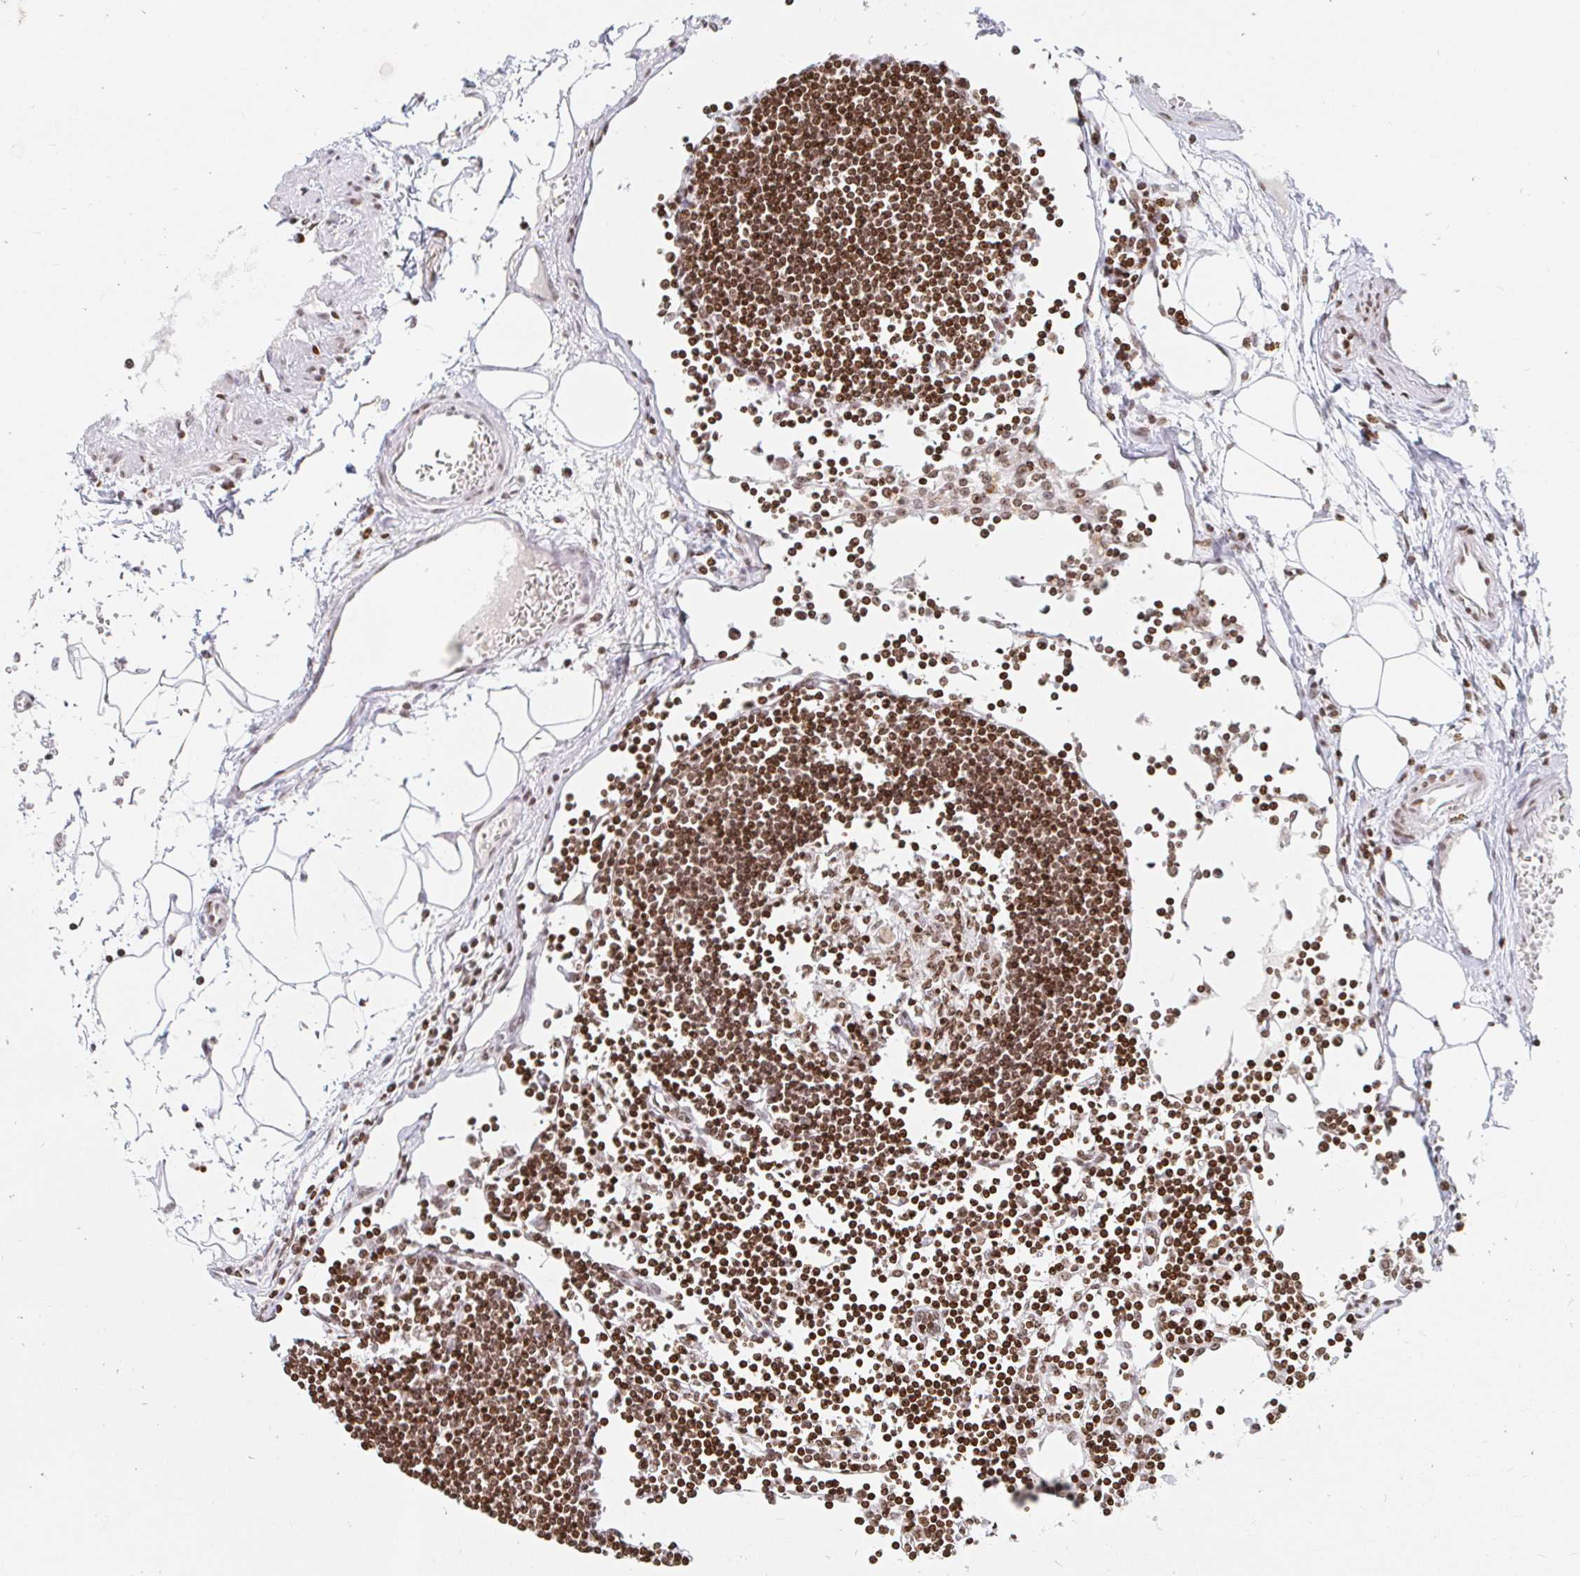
{"staining": {"intensity": "moderate", "quantity": ">75%", "location": "nuclear"}, "tissue": "lymph node", "cell_type": "Germinal center cells", "image_type": "normal", "snomed": [{"axis": "morphology", "description": "Normal tissue, NOS"}, {"axis": "topography", "description": "Lymph node"}], "caption": "Immunohistochemistry (IHC) (DAB (3,3'-diaminobenzidine)) staining of unremarkable human lymph node displays moderate nuclear protein positivity in about >75% of germinal center cells. (Stains: DAB in brown, nuclei in blue, Microscopy: brightfield microscopy at high magnification).", "gene": "HOXC10", "patient": {"sex": "female", "age": 65}}